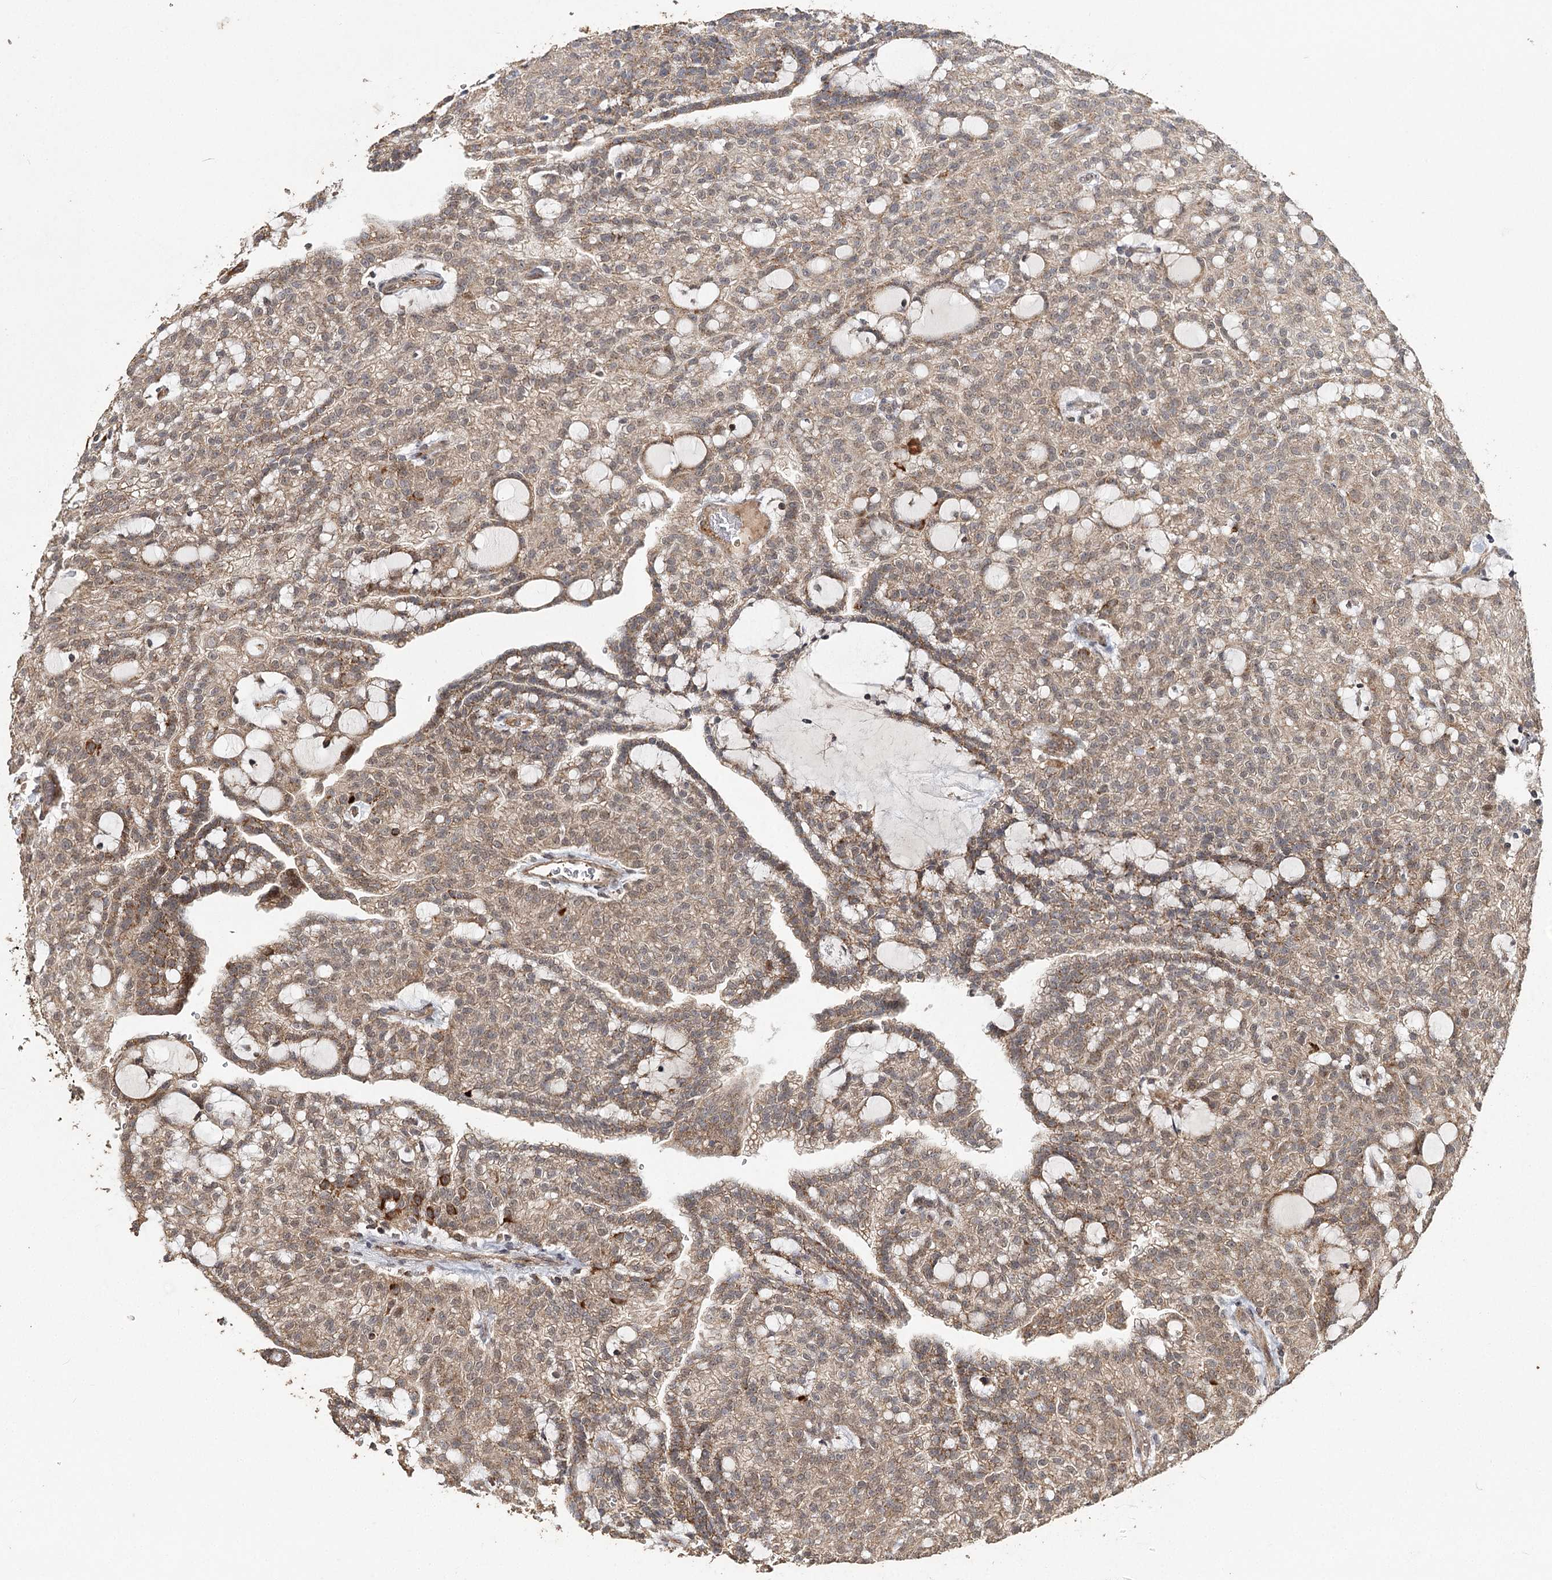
{"staining": {"intensity": "moderate", "quantity": ">75%", "location": "cytoplasmic/membranous"}, "tissue": "renal cancer", "cell_type": "Tumor cells", "image_type": "cancer", "snomed": [{"axis": "morphology", "description": "Adenocarcinoma, NOS"}, {"axis": "topography", "description": "Kidney"}], "caption": "Immunohistochemical staining of adenocarcinoma (renal) shows moderate cytoplasmic/membranous protein positivity in approximately >75% of tumor cells.", "gene": "ZNRF3", "patient": {"sex": "male", "age": 63}}